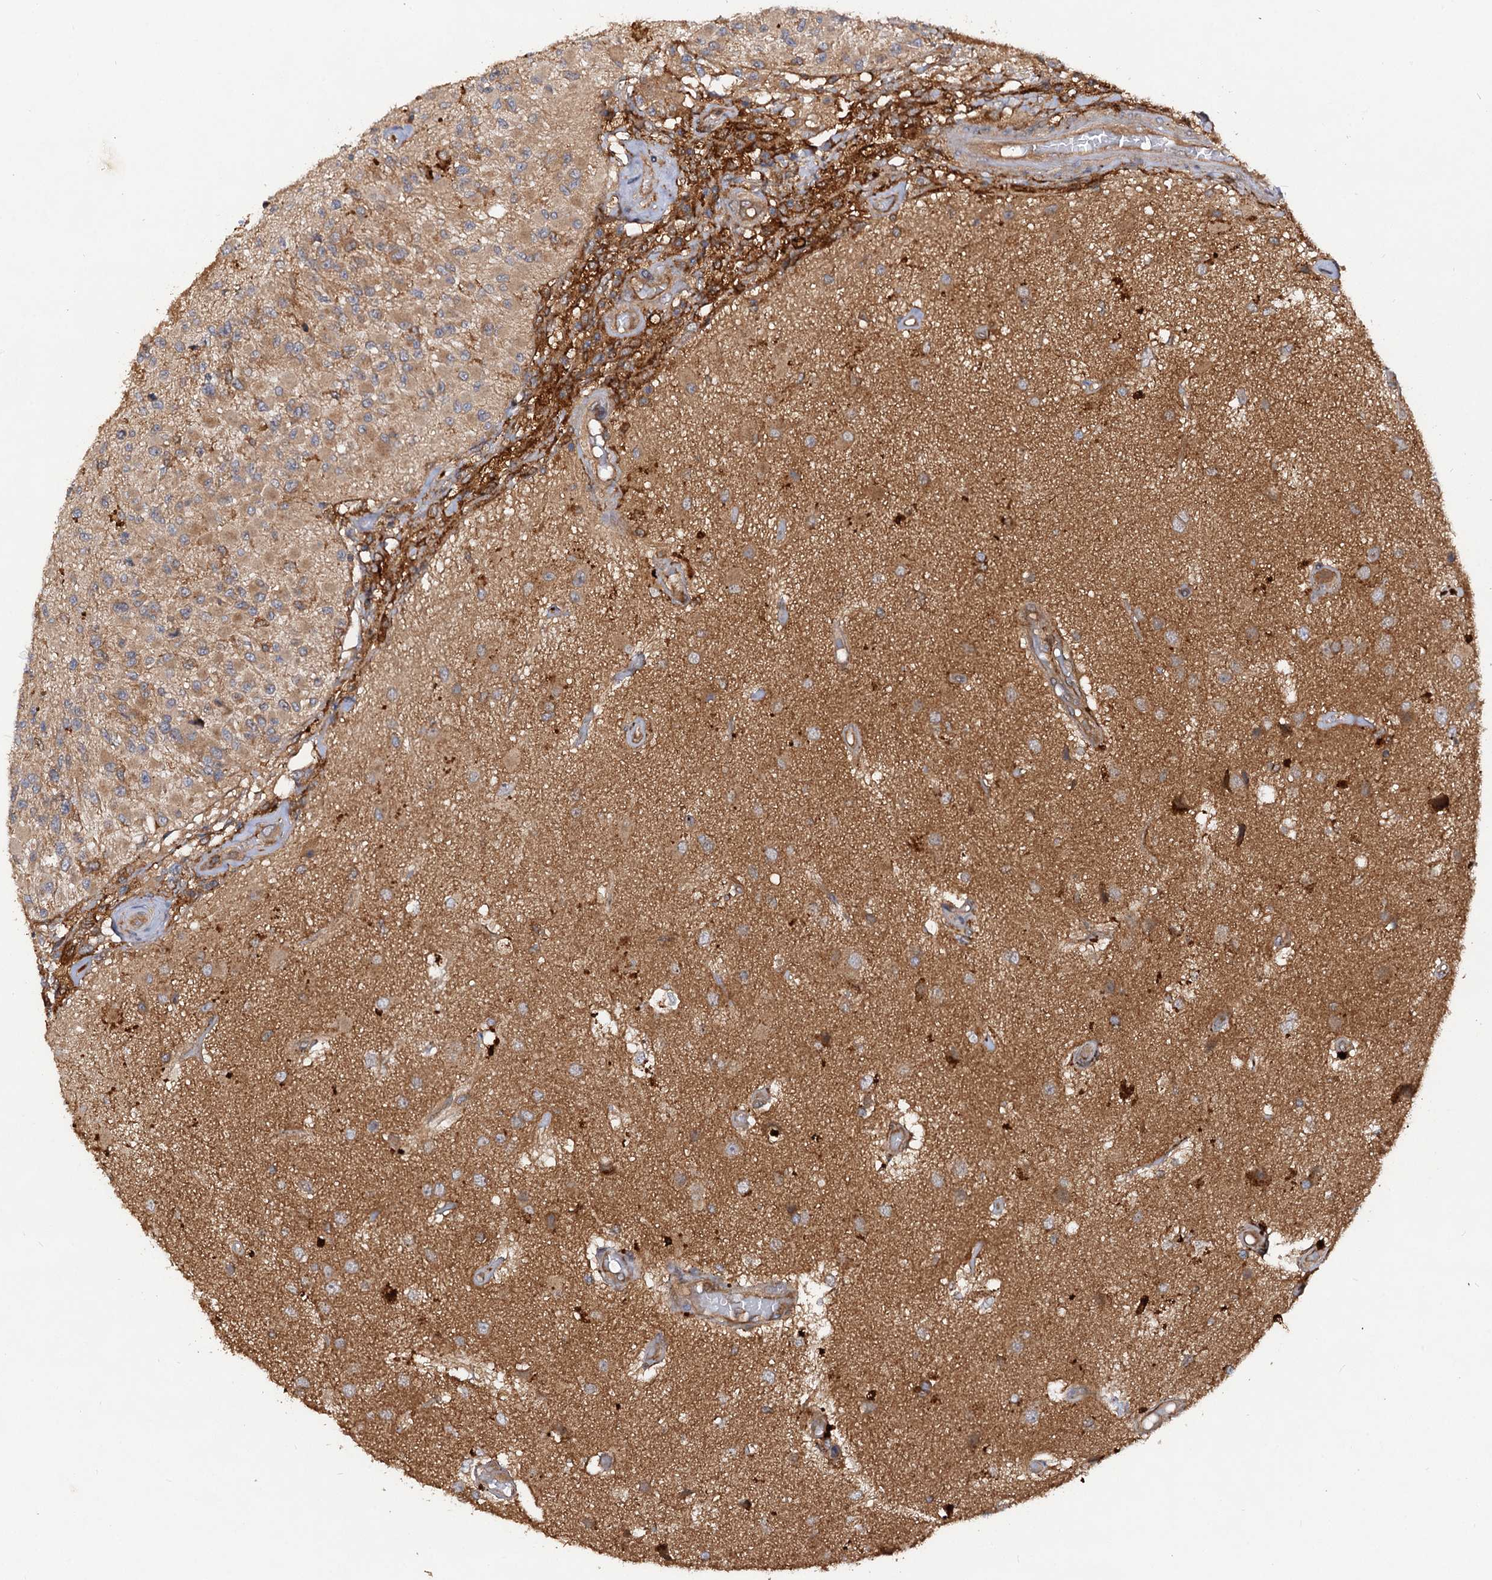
{"staining": {"intensity": "moderate", "quantity": "25%-75%", "location": "cytoplasmic/membranous"}, "tissue": "glioma", "cell_type": "Tumor cells", "image_type": "cancer", "snomed": [{"axis": "morphology", "description": "Glioma, malignant, High grade"}, {"axis": "morphology", "description": "Glioblastoma, NOS"}, {"axis": "topography", "description": "Brain"}], "caption": "Glioma tissue demonstrates moderate cytoplasmic/membranous staining in approximately 25%-75% of tumor cells, visualized by immunohistochemistry. (IHC, brightfield microscopy, high magnification).", "gene": "VPS29", "patient": {"sex": "male", "age": 60}}